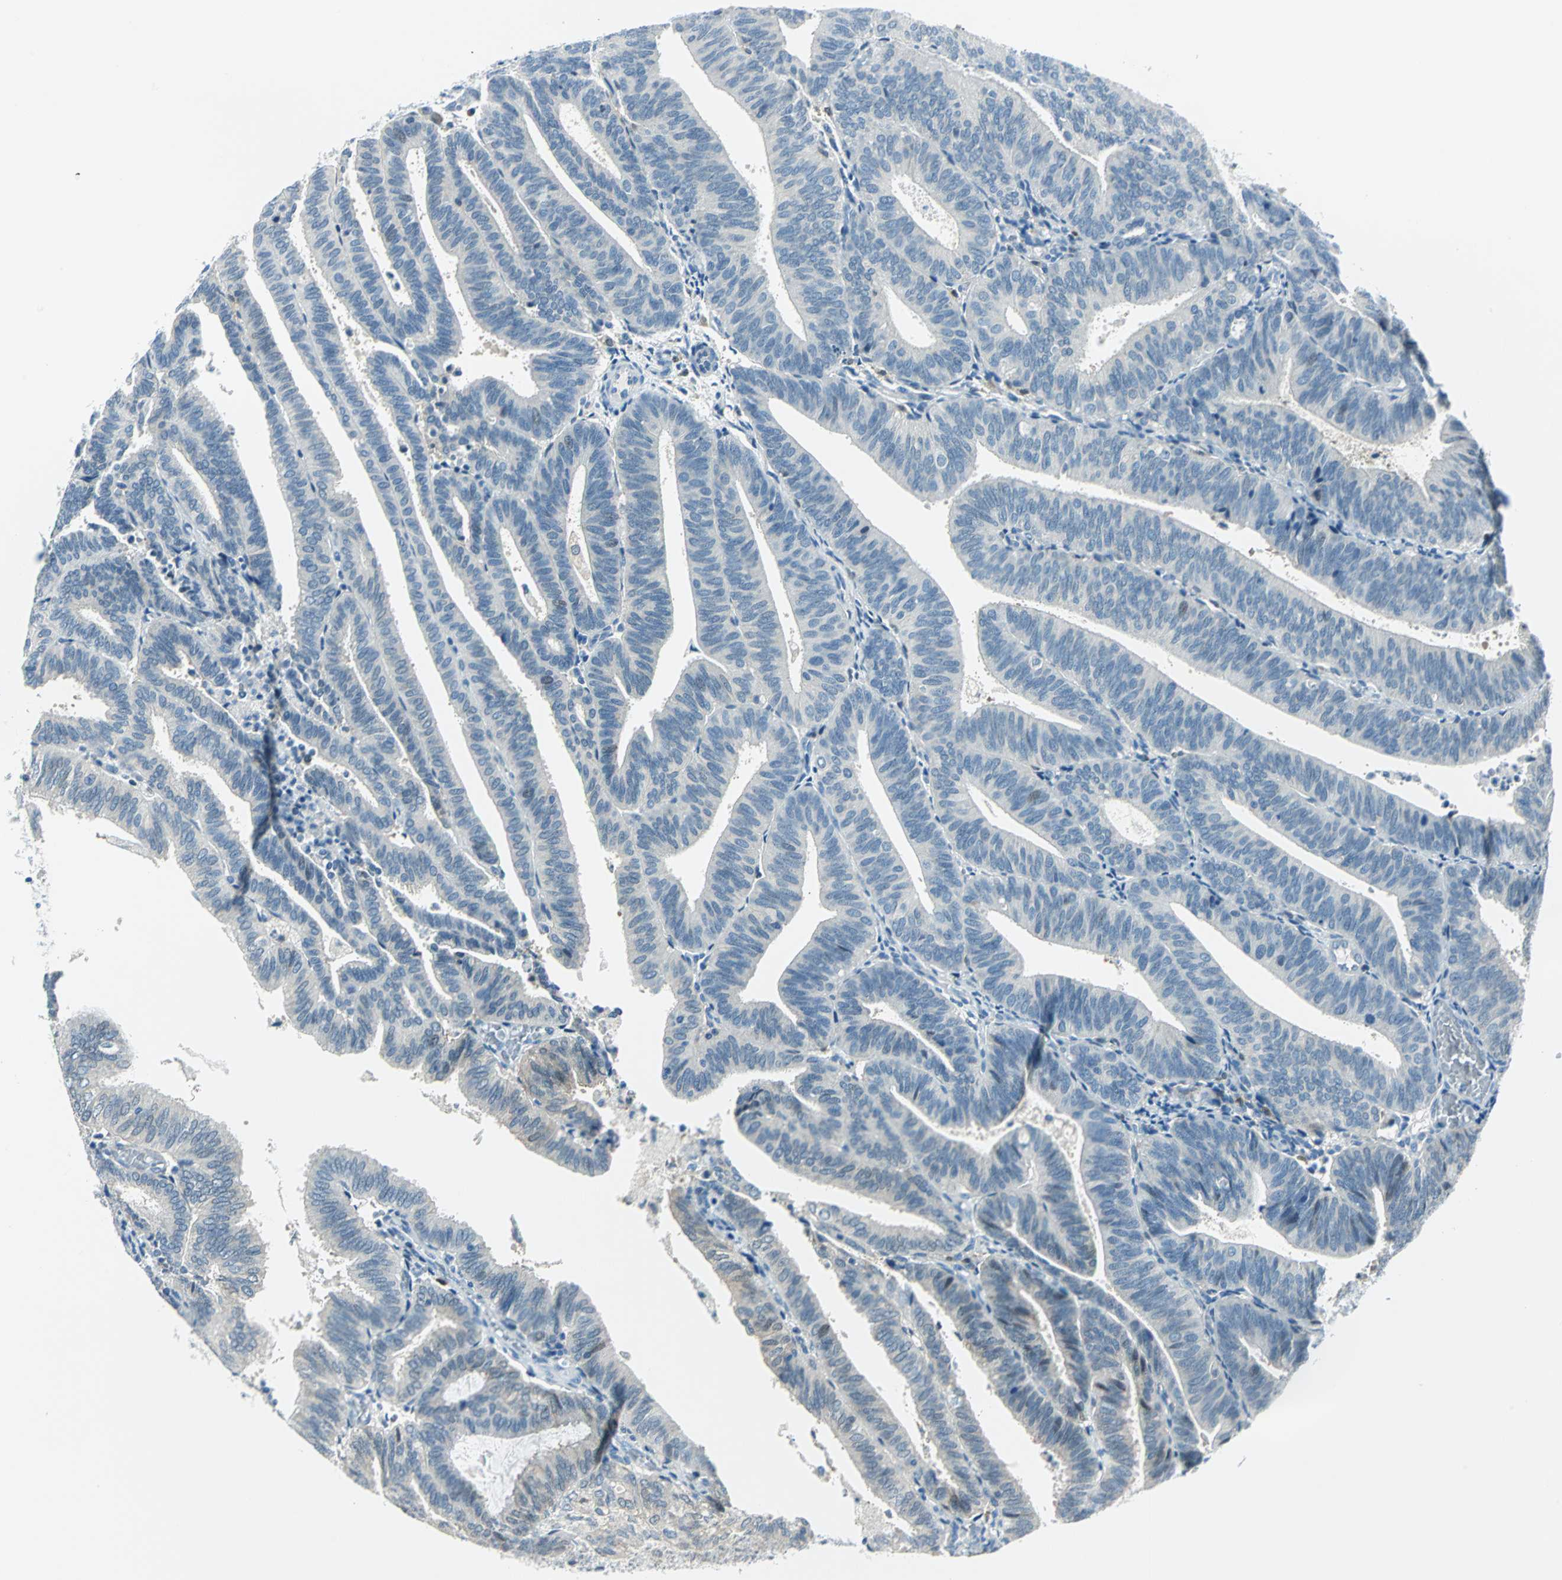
{"staining": {"intensity": "moderate", "quantity": "<25%", "location": "cytoplasmic/membranous,nuclear"}, "tissue": "endometrial cancer", "cell_type": "Tumor cells", "image_type": "cancer", "snomed": [{"axis": "morphology", "description": "Adenocarcinoma, NOS"}, {"axis": "topography", "description": "Uterus"}], "caption": "This photomicrograph displays immunohistochemistry staining of endometrial cancer (adenocarcinoma), with low moderate cytoplasmic/membranous and nuclear expression in about <25% of tumor cells.", "gene": "AKR1A1", "patient": {"sex": "female", "age": 60}}